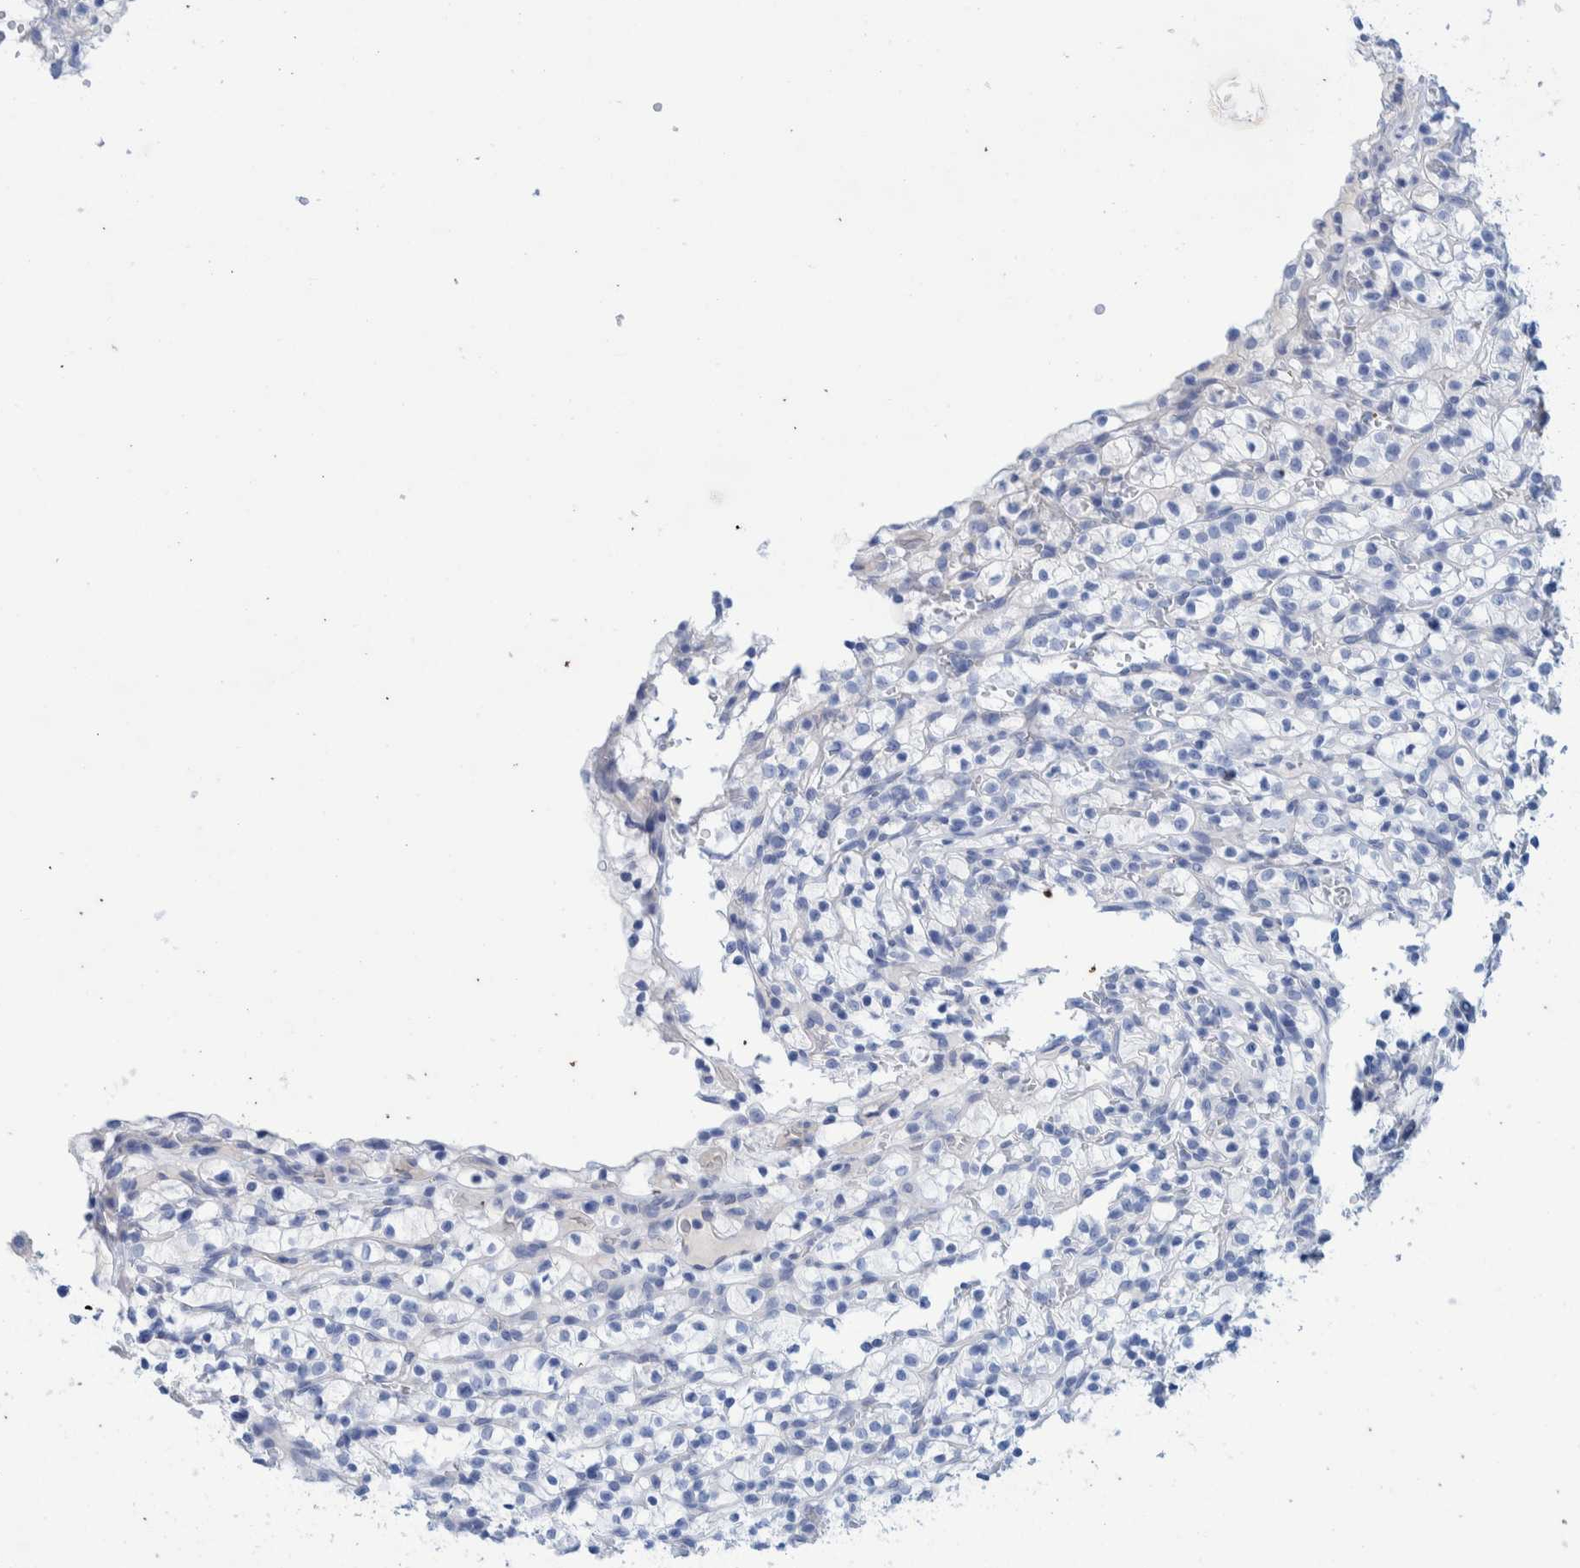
{"staining": {"intensity": "negative", "quantity": "none", "location": "none"}, "tissue": "renal cancer", "cell_type": "Tumor cells", "image_type": "cancer", "snomed": [{"axis": "morphology", "description": "Adenocarcinoma, NOS"}, {"axis": "topography", "description": "Kidney"}], "caption": "This is an immunohistochemistry micrograph of human renal adenocarcinoma. There is no positivity in tumor cells.", "gene": "PERP", "patient": {"sex": "female", "age": 57}}